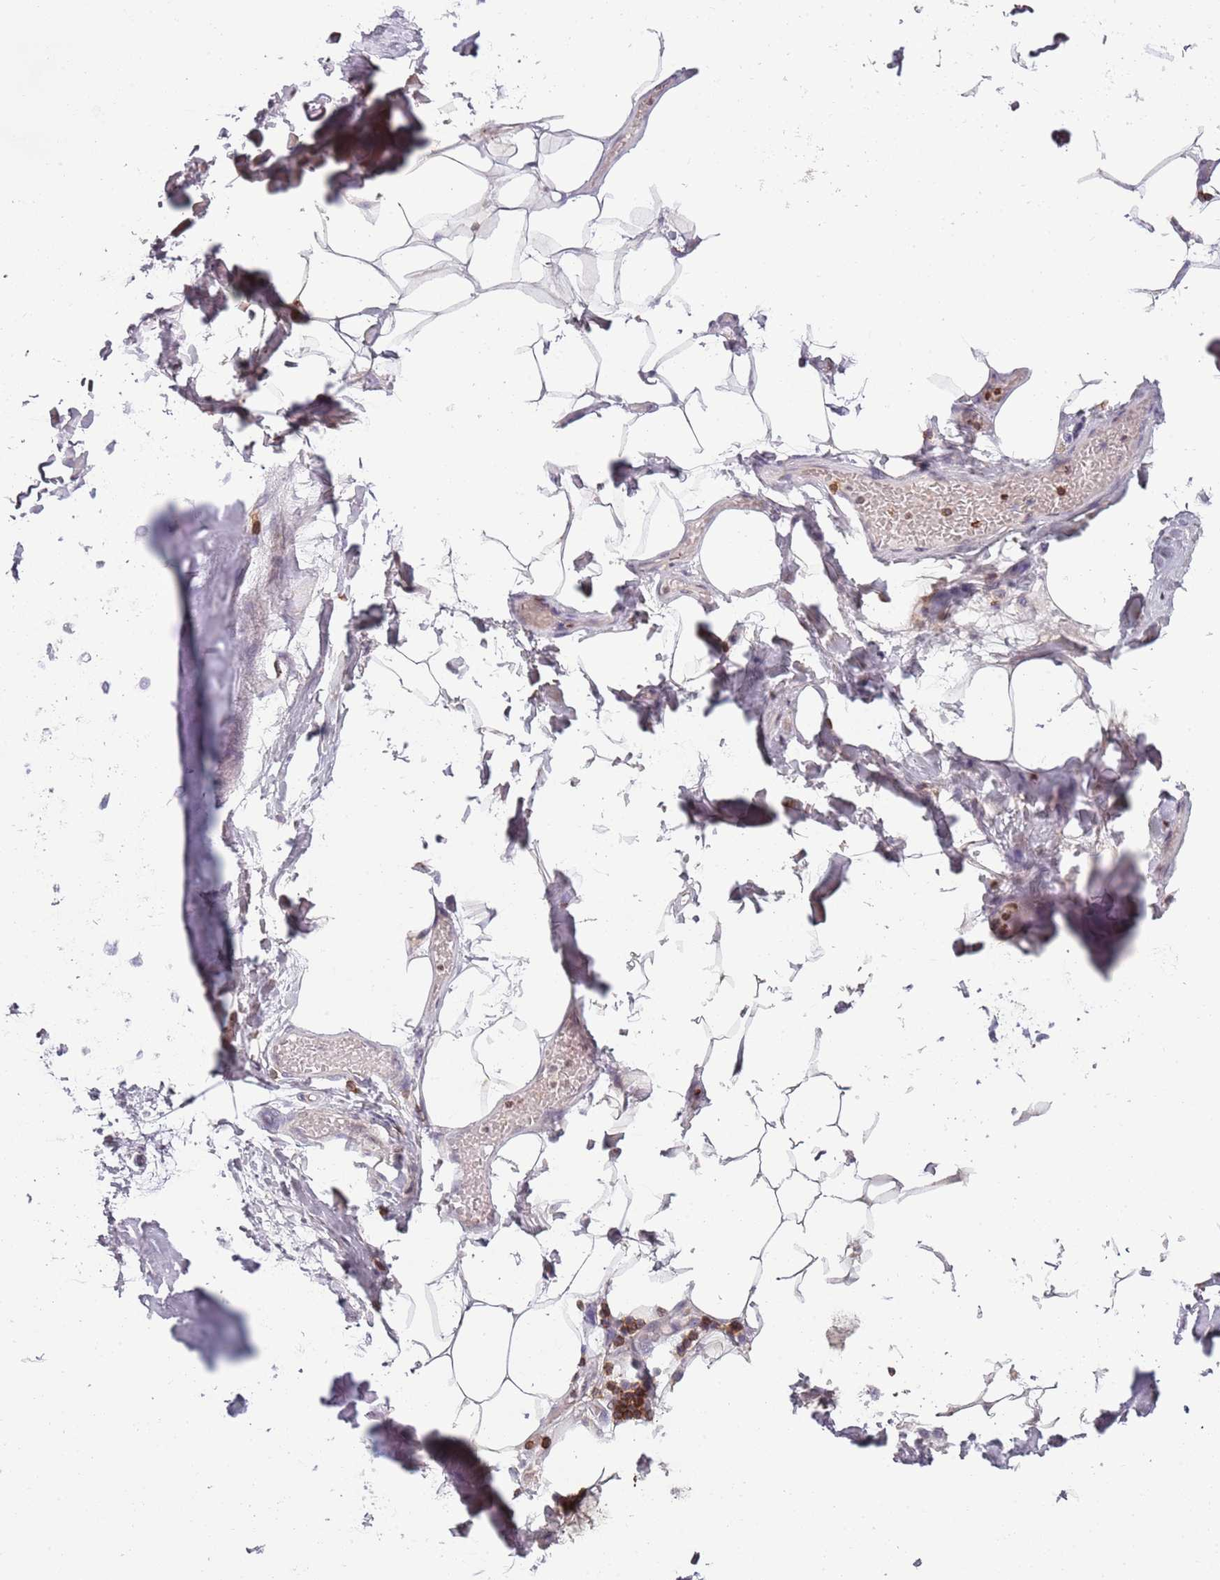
{"staining": {"intensity": "negative", "quantity": "none", "location": "none"}, "tissue": "adipose tissue", "cell_type": "Adipocytes", "image_type": "normal", "snomed": [{"axis": "morphology", "description": "Normal tissue, NOS"}, {"axis": "topography", "description": "Lymph node"}, {"axis": "topography", "description": "Cartilage tissue"}, {"axis": "topography", "description": "Bronchus"}], "caption": "Immunohistochemistry (IHC) of normal adipose tissue demonstrates no positivity in adipocytes. Nuclei are stained in blue.", "gene": "ZNF583", "patient": {"sex": "male", "age": 63}}